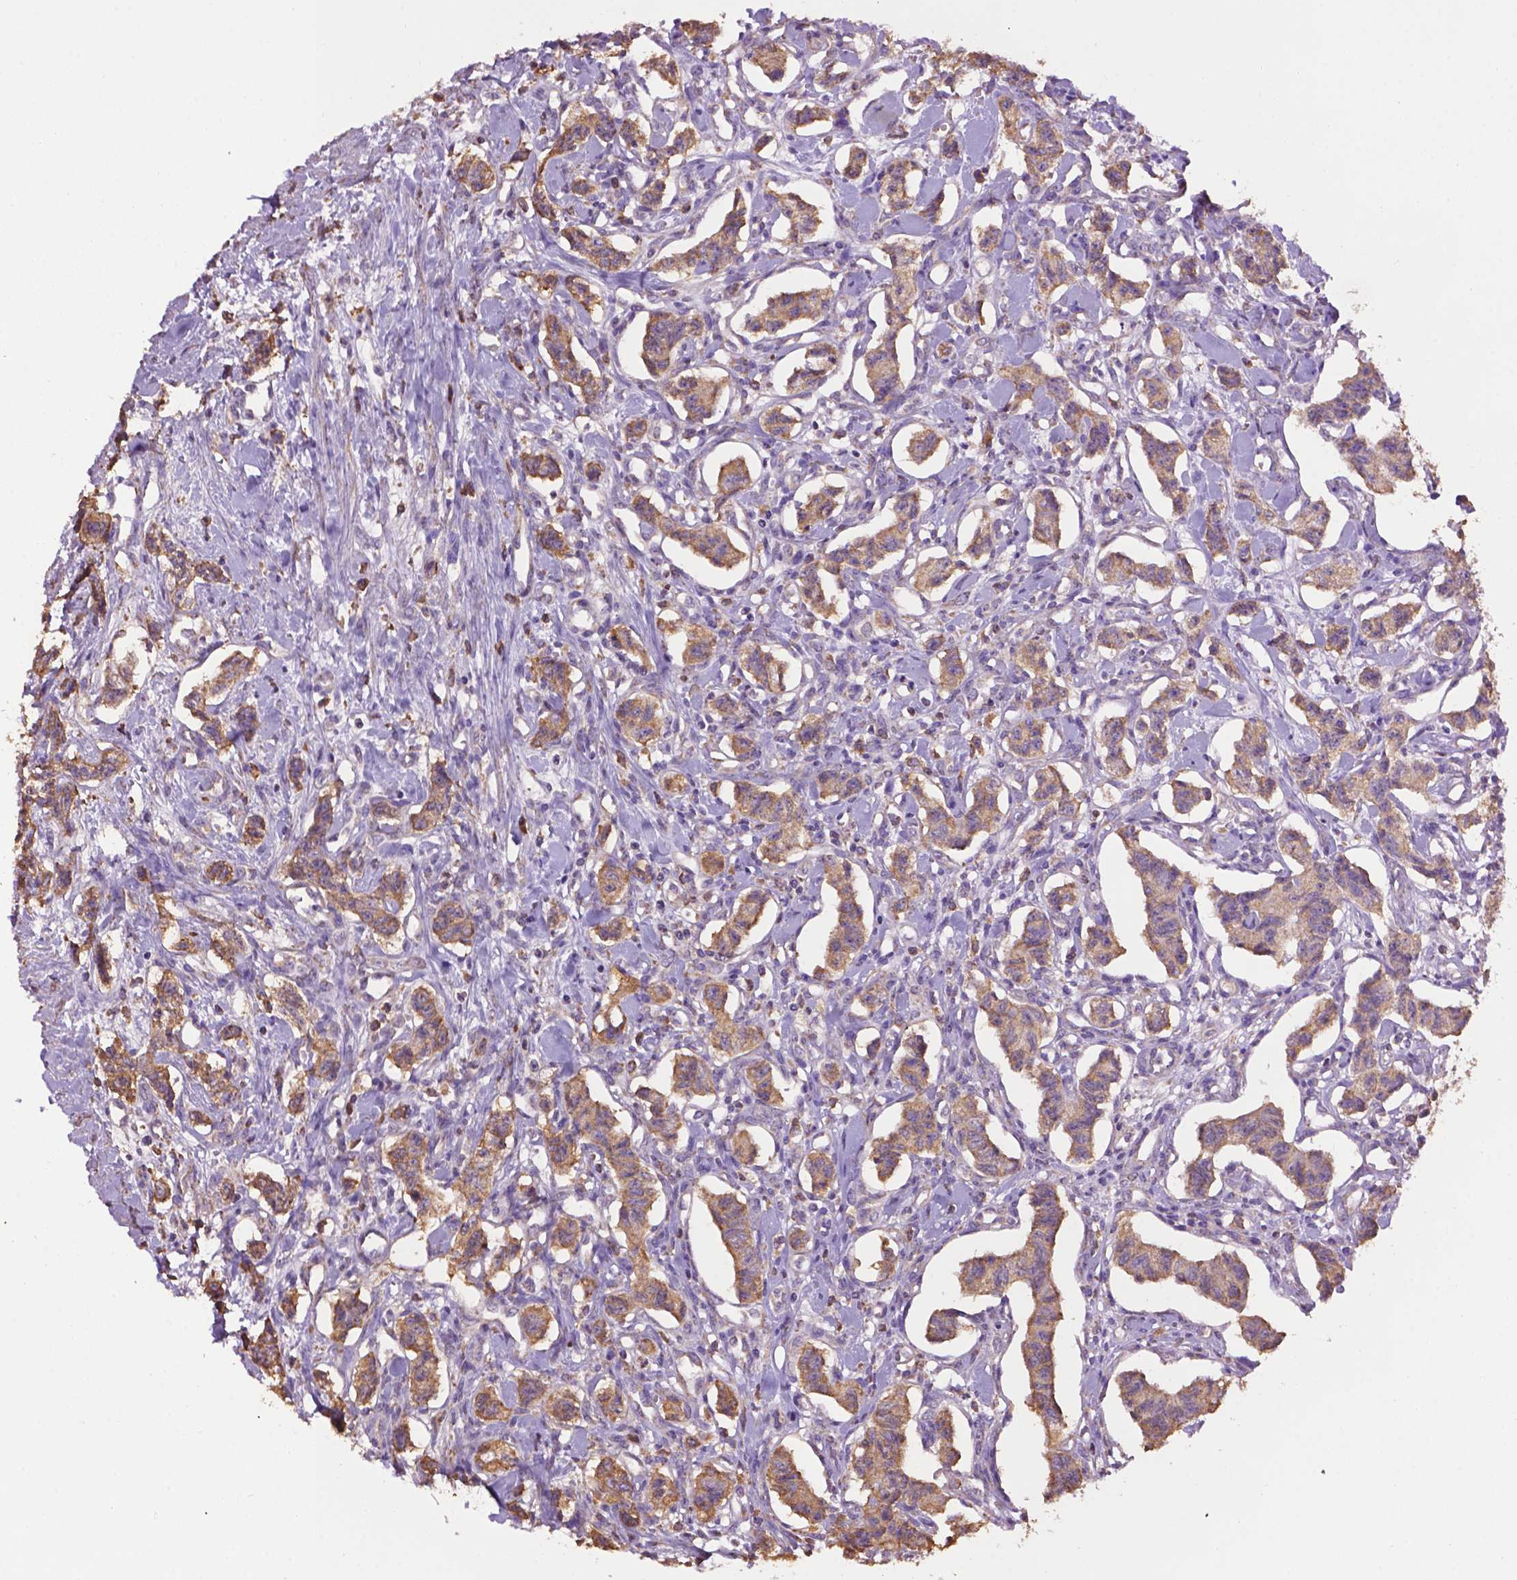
{"staining": {"intensity": "weak", "quantity": ">75%", "location": "cytoplasmic/membranous"}, "tissue": "carcinoid", "cell_type": "Tumor cells", "image_type": "cancer", "snomed": [{"axis": "morphology", "description": "Carcinoid, malignant, NOS"}, {"axis": "topography", "description": "Kidney"}], "caption": "This photomicrograph shows carcinoid stained with immunohistochemistry (IHC) to label a protein in brown. The cytoplasmic/membranous of tumor cells show weak positivity for the protein. Nuclei are counter-stained blue.", "gene": "PPP2R5E", "patient": {"sex": "female", "age": 41}}